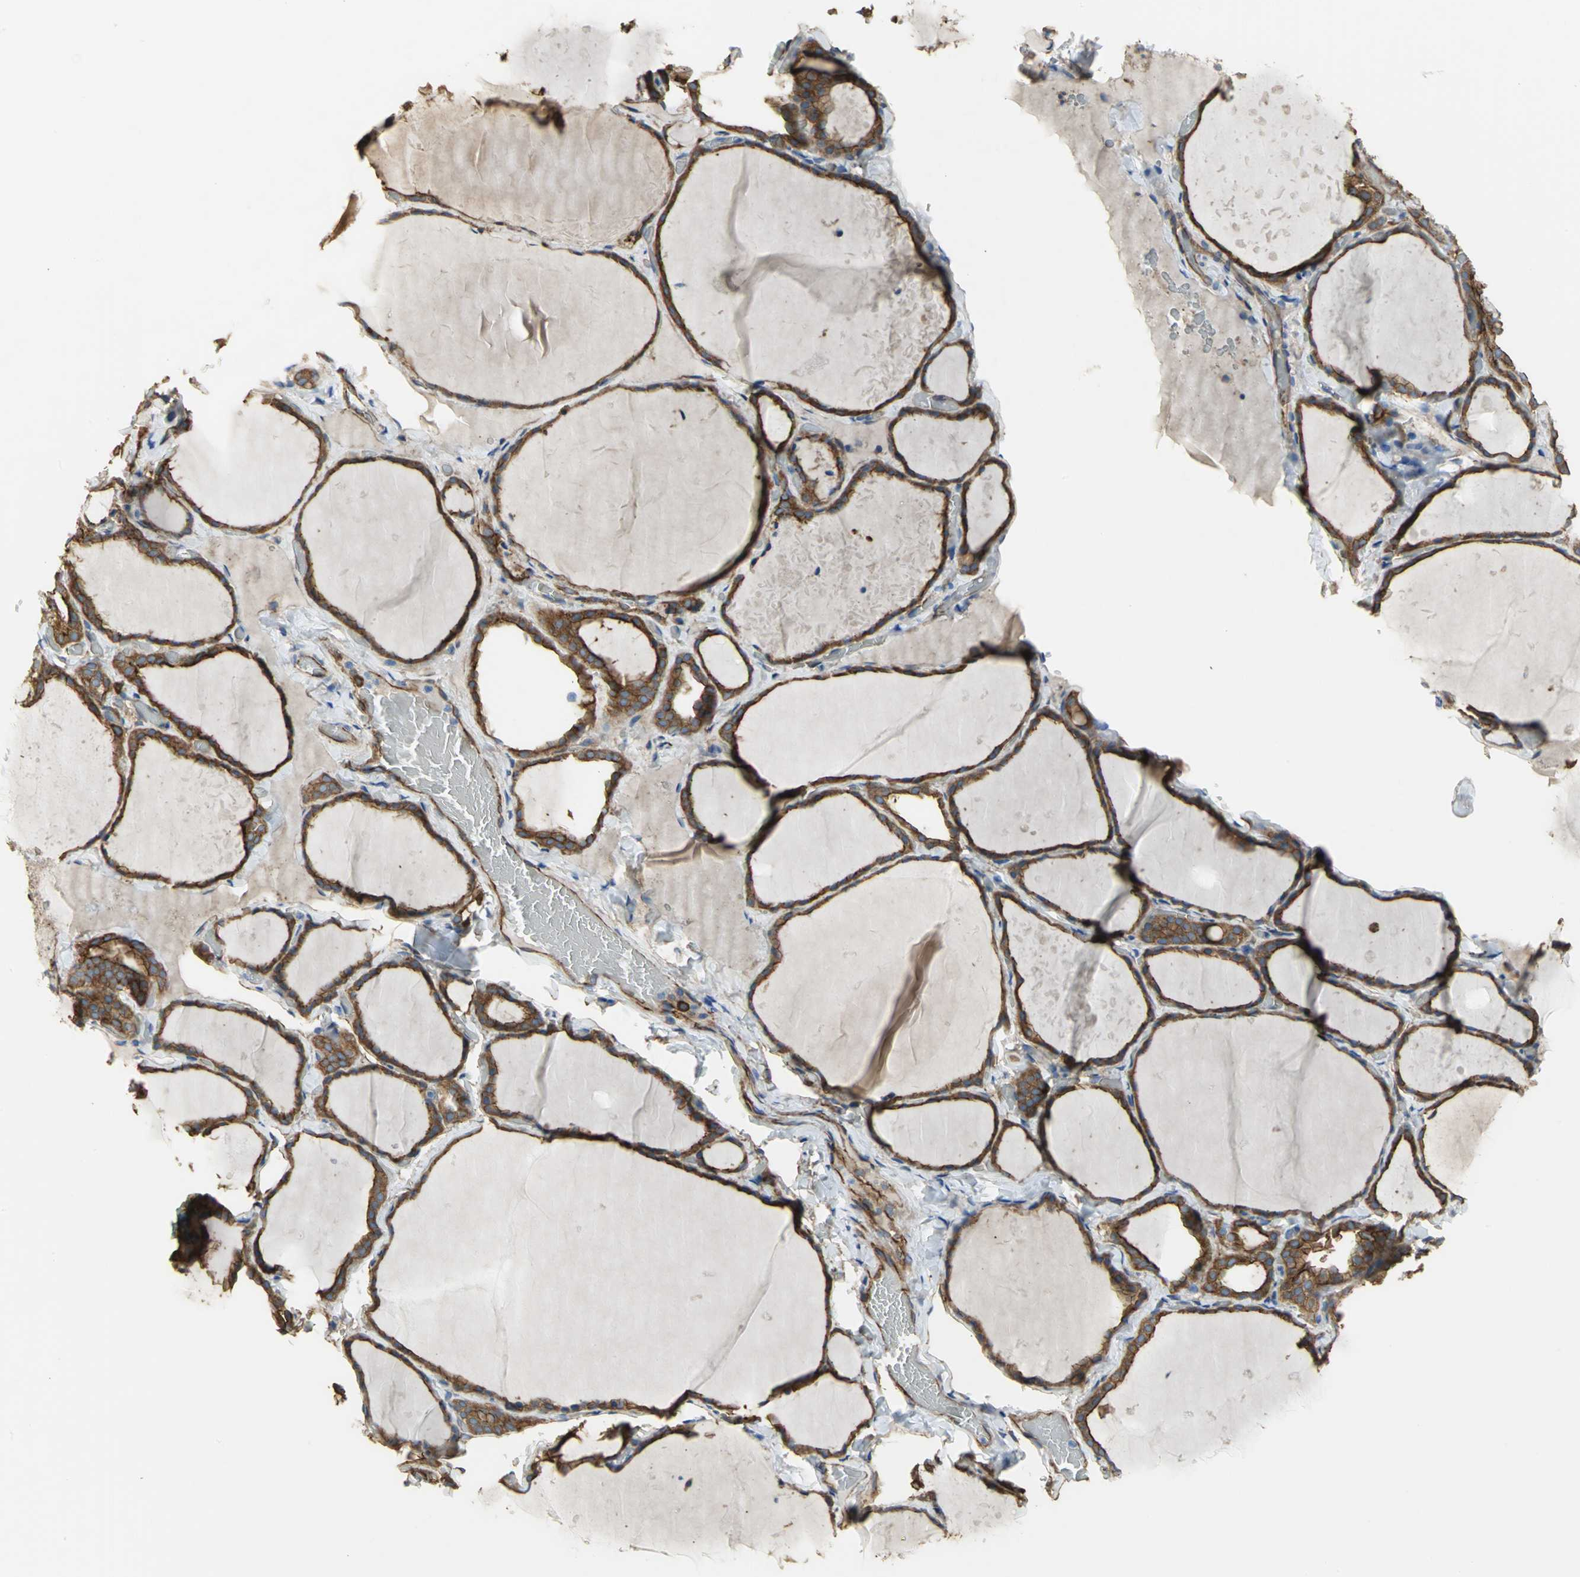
{"staining": {"intensity": "strong", "quantity": ">75%", "location": "cytoplasmic/membranous"}, "tissue": "thyroid gland", "cell_type": "Glandular cells", "image_type": "normal", "snomed": [{"axis": "morphology", "description": "Normal tissue, NOS"}, {"axis": "topography", "description": "Thyroid gland"}], "caption": "Brown immunohistochemical staining in normal human thyroid gland displays strong cytoplasmic/membranous positivity in about >75% of glandular cells. (DAB IHC with brightfield microscopy, high magnification).", "gene": "FLNB", "patient": {"sex": "female", "age": 22}}